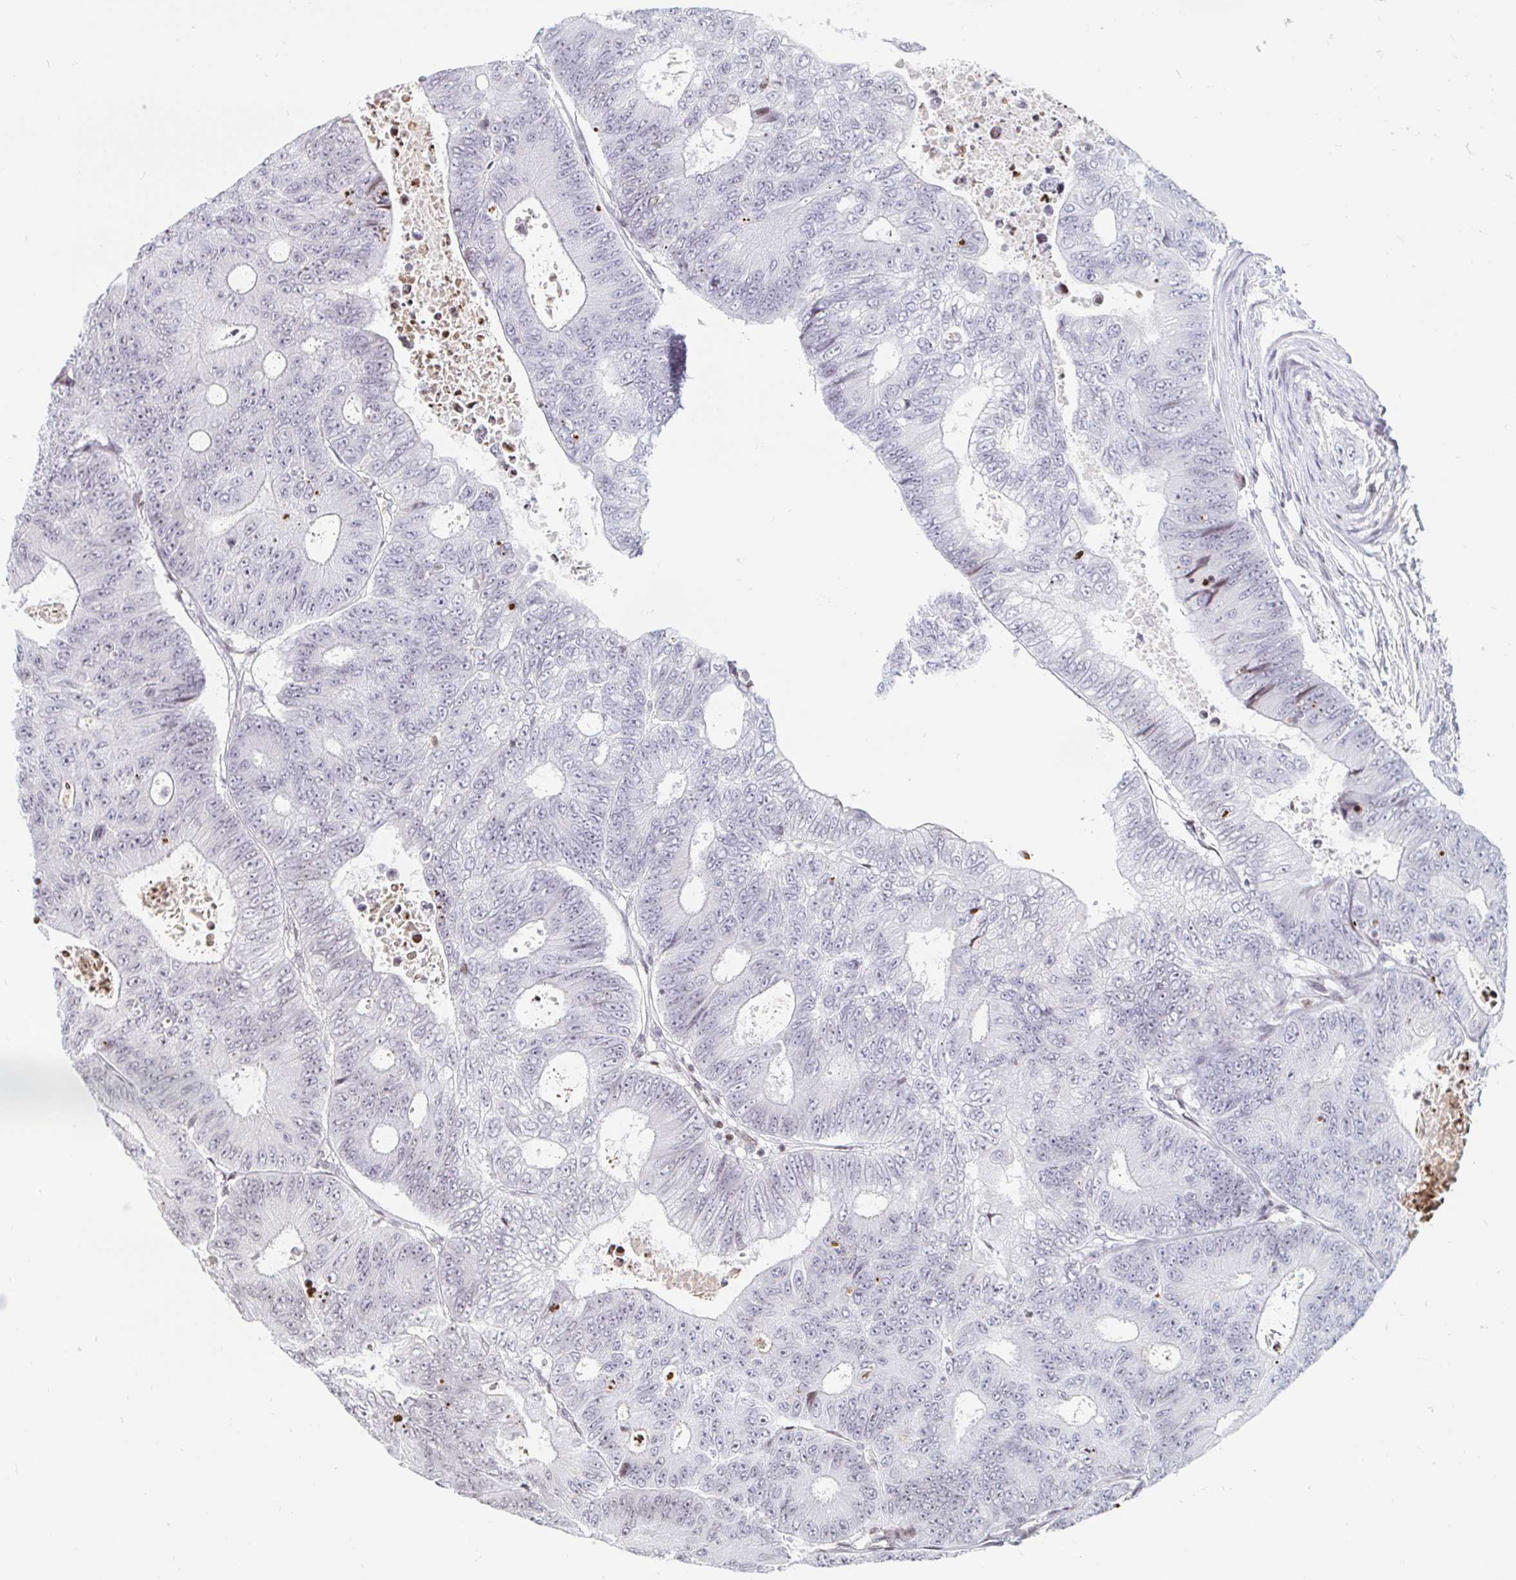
{"staining": {"intensity": "negative", "quantity": "none", "location": "none"}, "tissue": "colorectal cancer", "cell_type": "Tumor cells", "image_type": "cancer", "snomed": [{"axis": "morphology", "description": "Adenocarcinoma, NOS"}, {"axis": "topography", "description": "Colon"}], "caption": "Immunohistochemical staining of colorectal cancer (adenocarcinoma) exhibits no significant staining in tumor cells. (DAB immunohistochemistry (IHC) visualized using brightfield microscopy, high magnification).", "gene": "HOXC10", "patient": {"sex": "female", "age": 48}}